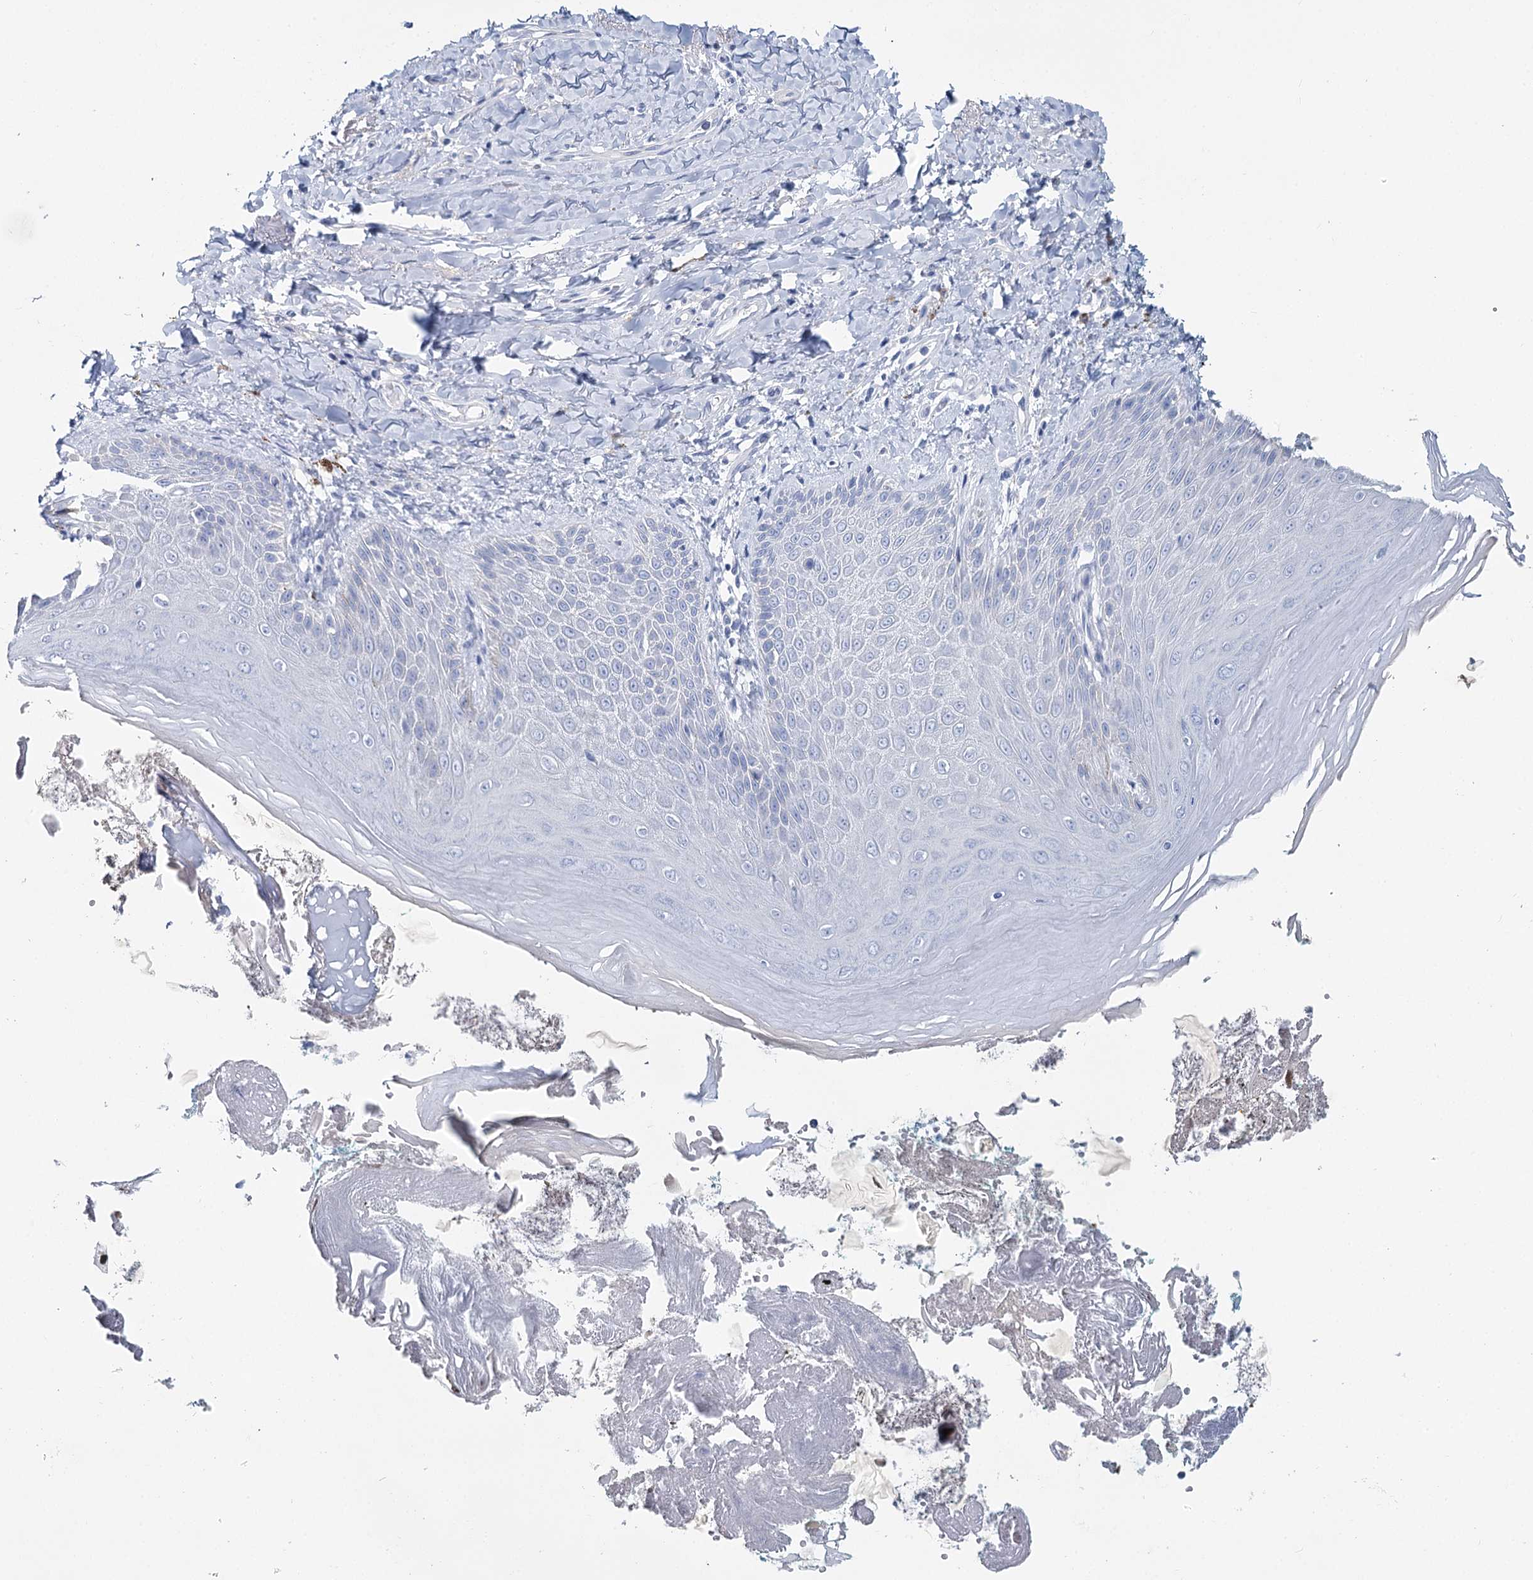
{"staining": {"intensity": "moderate", "quantity": "<25%", "location": "cytoplasmic/membranous"}, "tissue": "skin", "cell_type": "Epidermal cells", "image_type": "normal", "snomed": [{"axis": "morphology", "description": "Normal tissue, NOS"}, {"axis": "topography", "description": "Anal"}], "caption": "Immunohistochemistry of unremarkable skin exhibits low levels of moderate cytoplasmic/membranous positivity in approximately <25% of epidermal cells.", "gene": "METTL7B", "patient": {"sex": "male", "age": 78}}